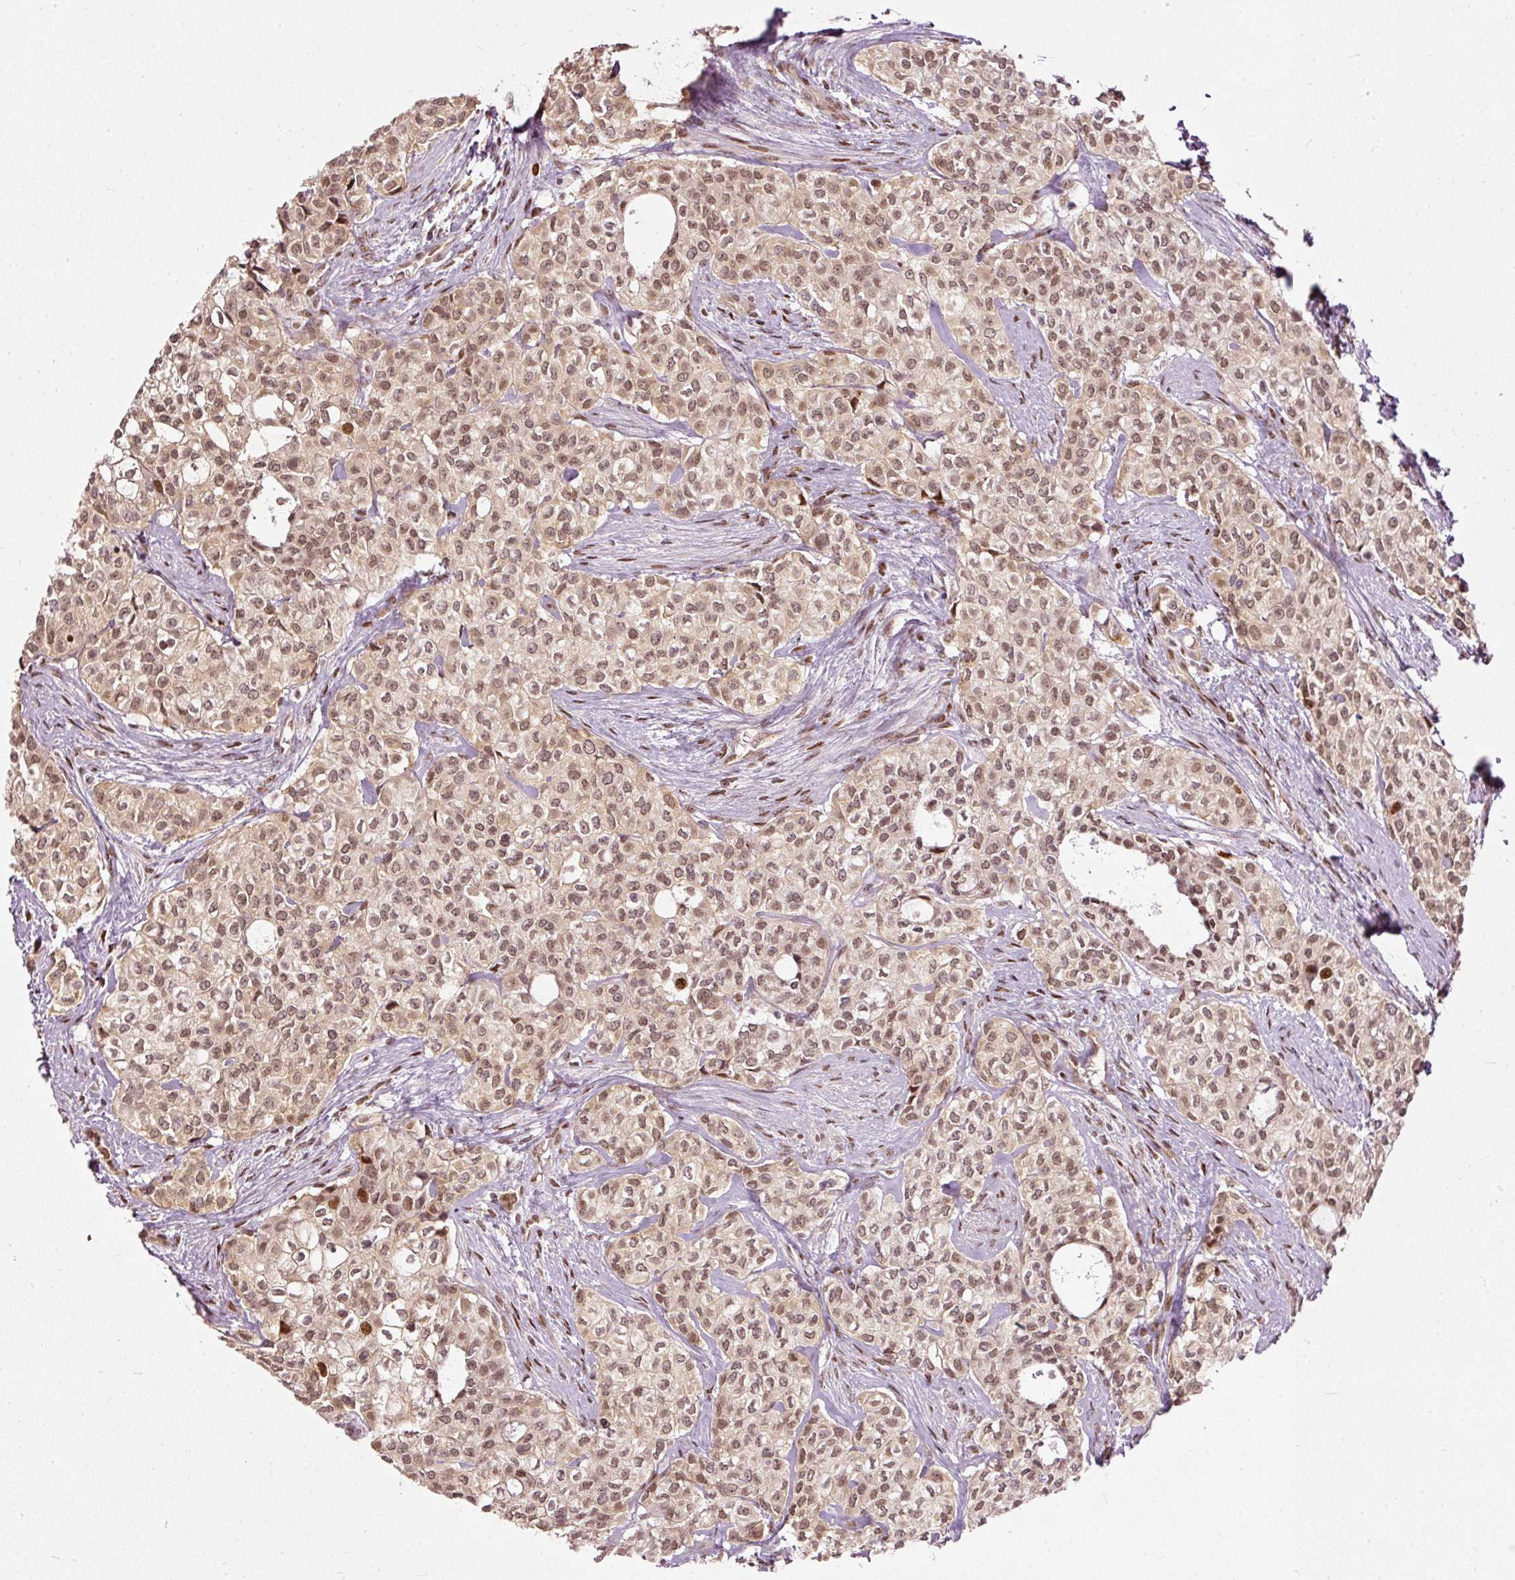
{"staining": {"intensity": "moderate", "quantity": ">75%", "location": "nuclear"}, "tissue": "head and neck cancer", "cell_type": "Tumor cells", "image_type": "cancer", "snomed": [{"axis": "morphology", "description": "Adenocarcinoma, NOS"}, {"axis": "topography", "description": "Head-Neck"}], "caption": "An image showing moderate nuclear expression in approximately >75% of tumor cells in head and neck adenocarcinoma, as visualized by brown immunohistochemical staining.", "gene": "ZNF778", "patient": {"sex": "male", "age": 81}}